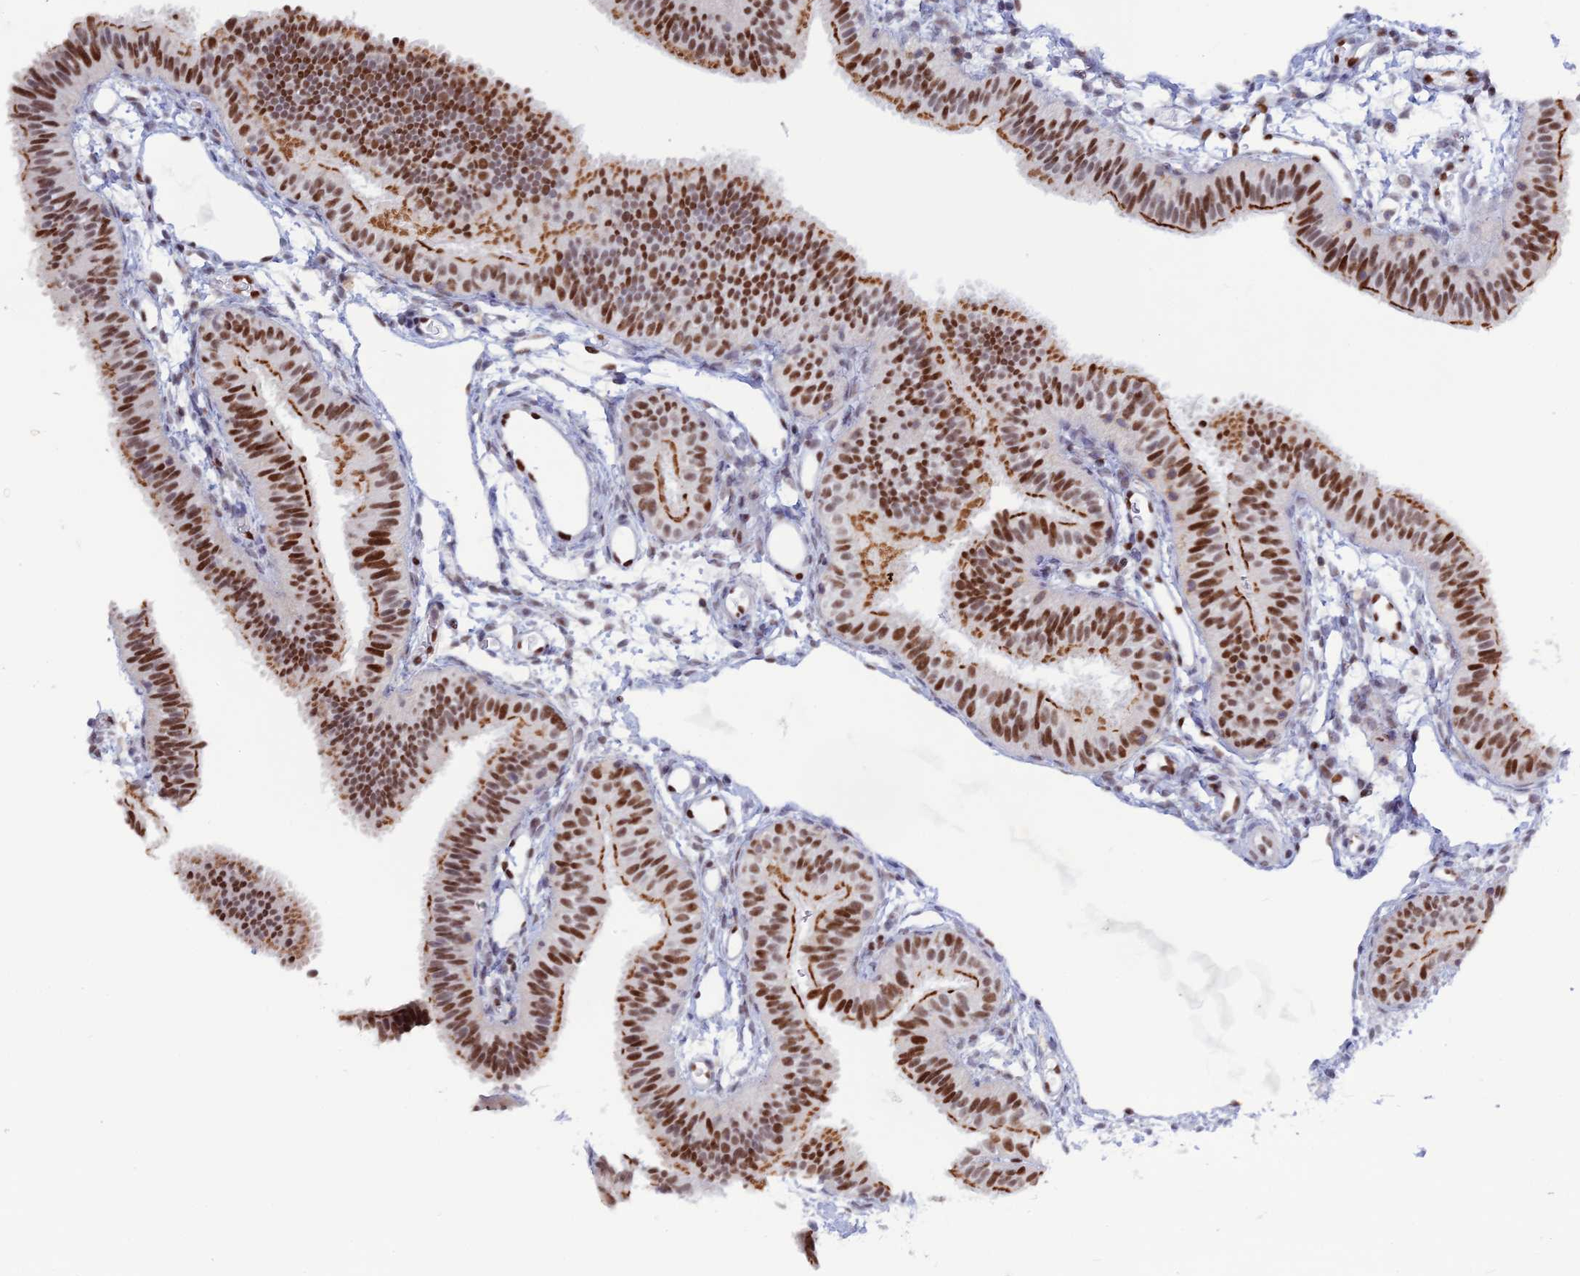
{"staining": {"intensity": "strong", "quantity": ">75%", "location": "nuclear"}, "tissue": "fallopian tube", "cell_type": "Glandular cells", "image_type": "normal", "snomed": [{"axis": "morphology", "description": "Normal tissue, NOS"}, {"axis": "topography", "description": "Fallopian tube"}], "caption": "This histopathology image shows immunohistochemistry staining of normal fallopian tube, with high strong nuclear expression in about >75% of glandular cells.", "gene": "NOL4L", "patient": {"sex": "female", "age": 35}}